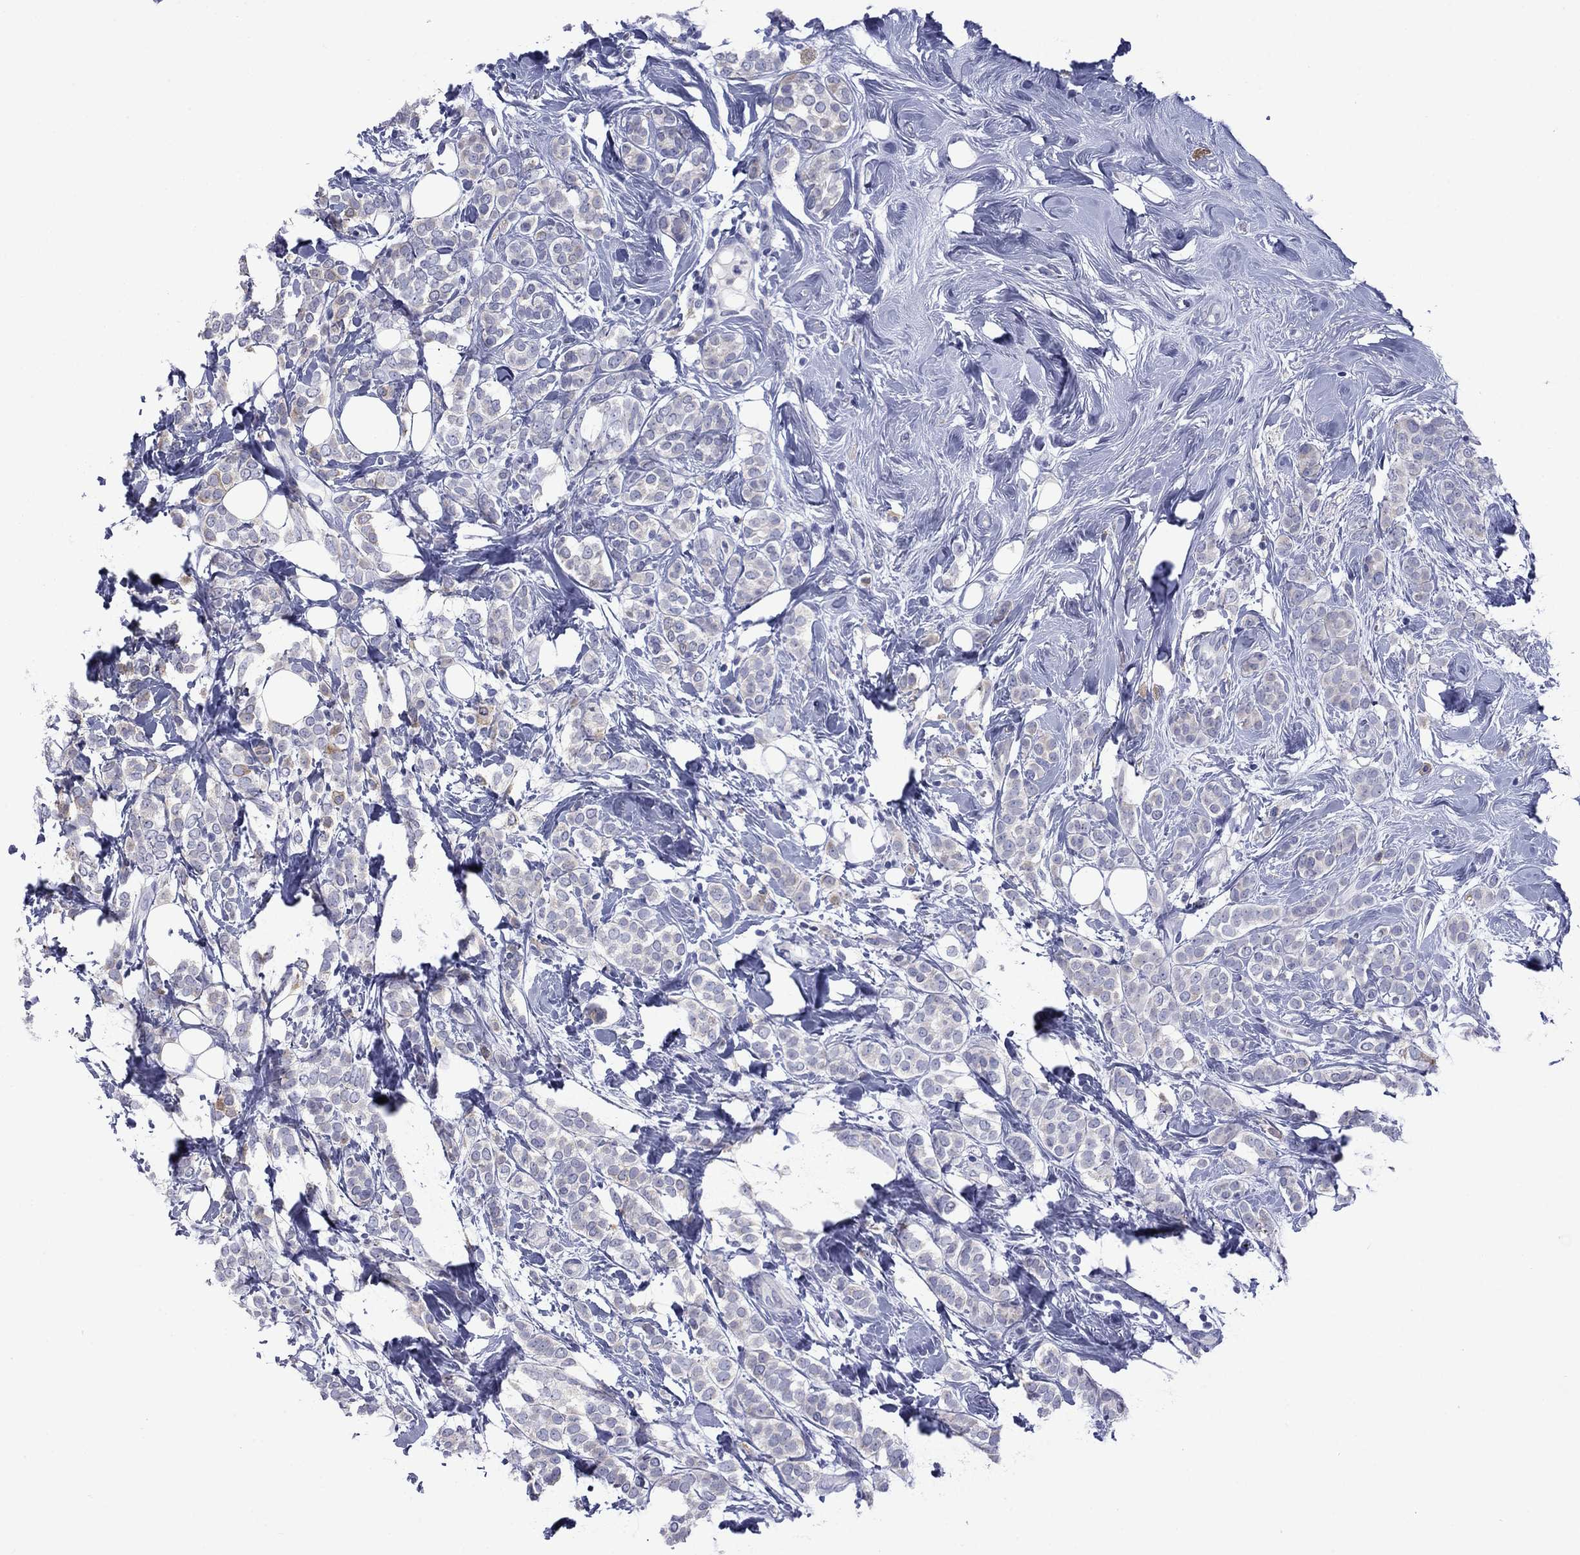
{"staining": {"intensity": "weak", "quantity": "<25%", "location": "cytoplasmic/membranous"}, "tissue": "breast cancer", "cell_type": "Tumor cells", "image_type": "cancer", "snomed": [{"axis": "morphology", "description": "Lobular carcinoma"}, {"axis": "topography", "description": "Breast"}], "caption": "DAB immunohistochemical staining of breast lobular carcinoma exhibits no significant staining in tumor cells.", "gene": "TMPRSS11A", "patient": {"sex": "female", "age": 49}}